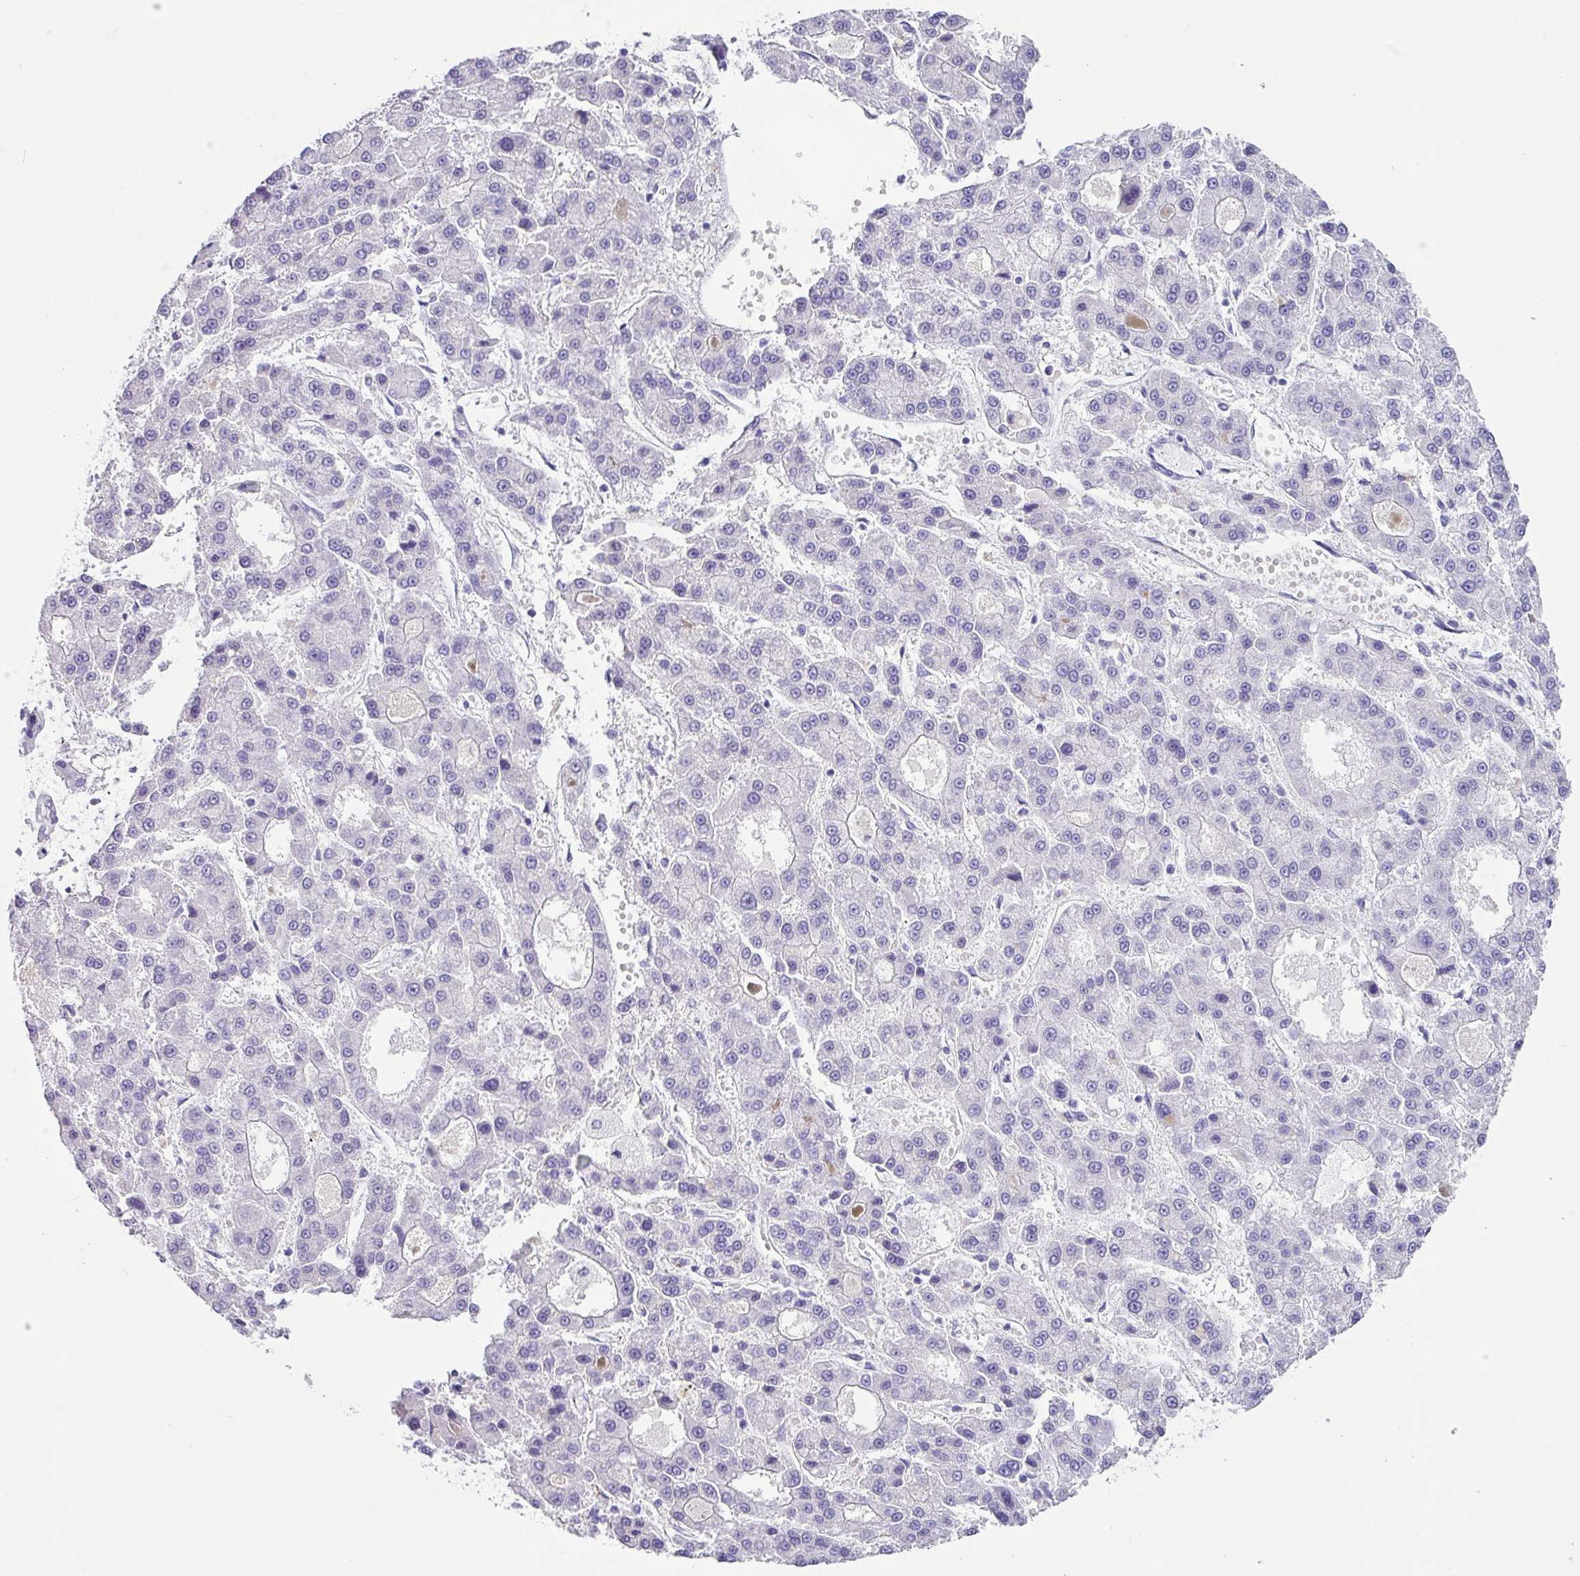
{"staining": {"intensity": "negative", "quantity": "none", "location": "none"}, "tissue": "liver cancer", "cell_type": "Tumor cells", "image_type": "cancer", "snomed": [{"axis": "morphology", "description": "Carcinoma, Hepatocellular, NOS"}, {"axis": "topography", "description": "Liver"}], "caption": "An image of human liver cancer (hepatocellular carcinoma) is negative for staining in tumor cells.", "gene": "ZG16", "patient": {"sex": "male", "age": 70}}